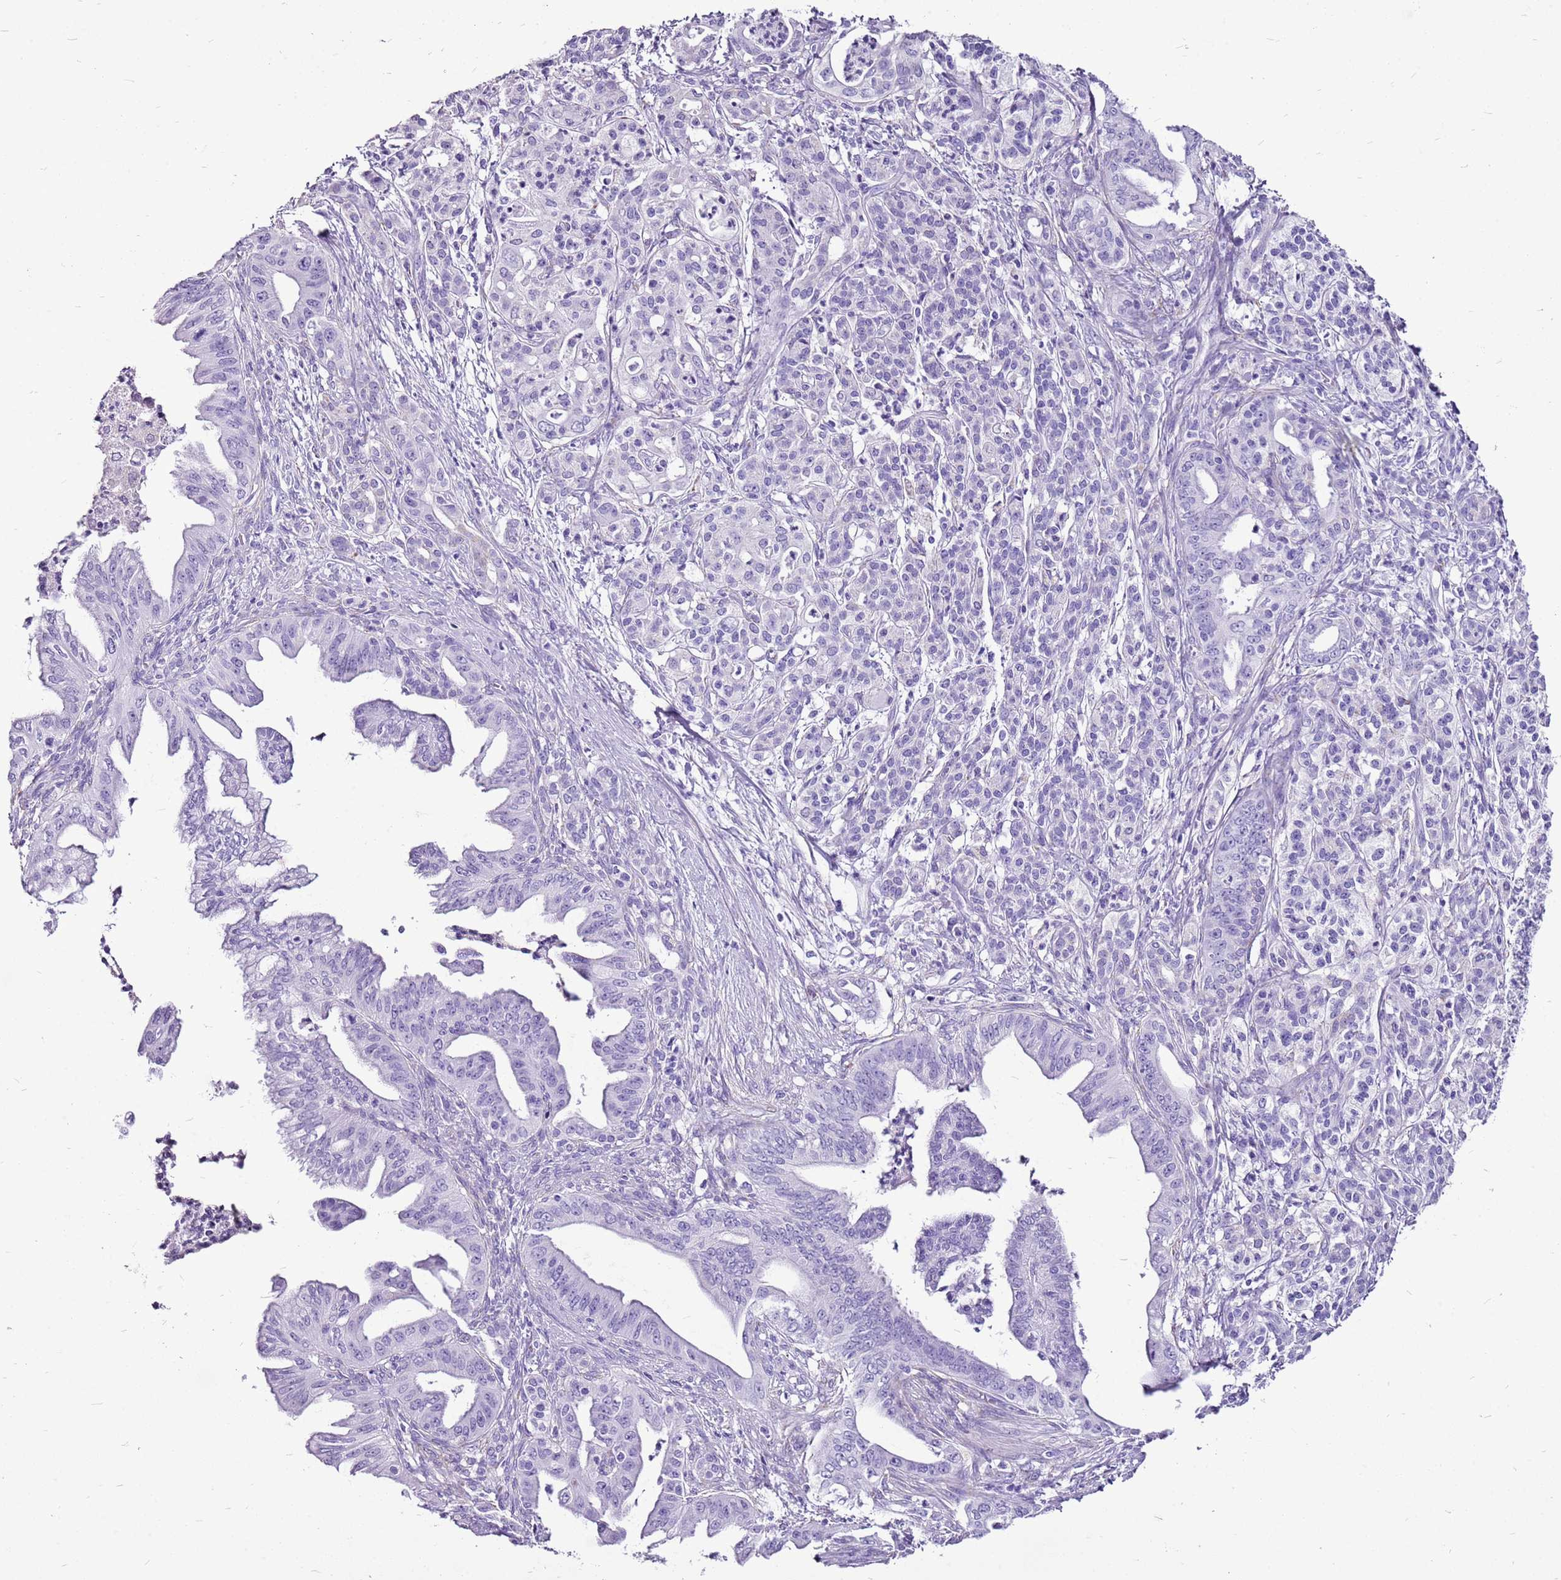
{"staining": {"intensity": "negative", "quantity": "none", "location": "none"}, "tissue": "pancreatic cancer", "cell_type": "Tumor cells", "image_type": "cancer", "snomed": [{"axis": "morphology", "description": "Adenocarcinoma, NOS"}, {"axis": "topography", "description": "Pancreas"}], "caption": "Adenocarcinoma (pancreatic) was stained to show a protein in brown. There is no significant staining in tumor cells.", "gene": "ACSS3", "patient": {"sex": "male", "age": 58}}